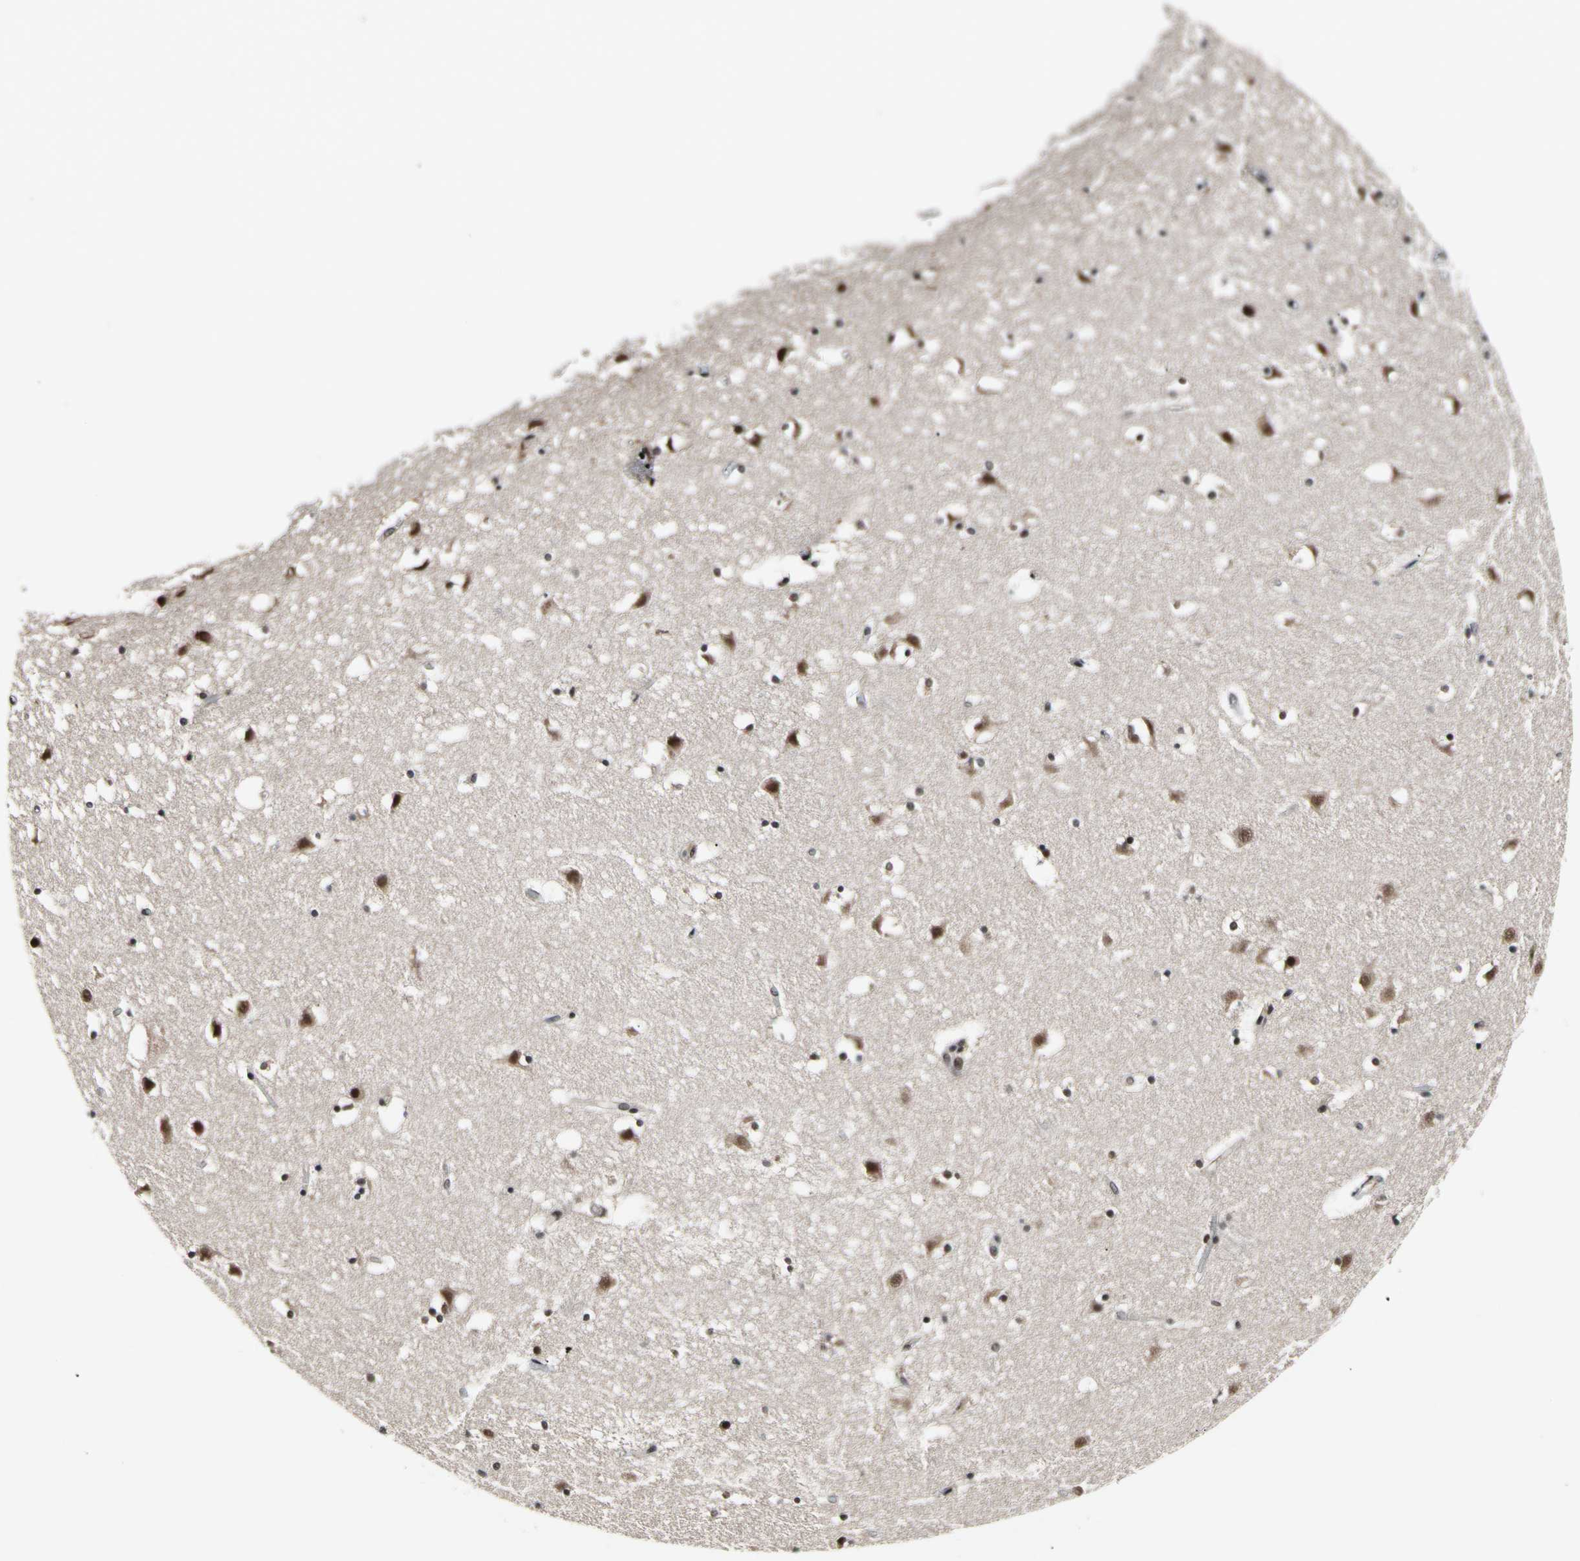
{"staining": {"intensity": "weak", "quantity": ">75%", "location": "nuclear"}, "tissue": "caudate", "cell_type": "Glial cells", "image_type": "normal", "snomed": [{"axis": "morphology", "description": "Normal tissue, NOS"}, {"axis": "topography", "description": "Lateral ventricle wall"}], "caption": "IHC photomicrograph of normal caudate: caudate stained using immunohistochemistry displays low levels of weak protein expression localized specifically in the nuclear of glial cells, appearing as a nuclear brown color.", "gene": "PSMD10", "patient": {"sex": "male", "age": 45}}